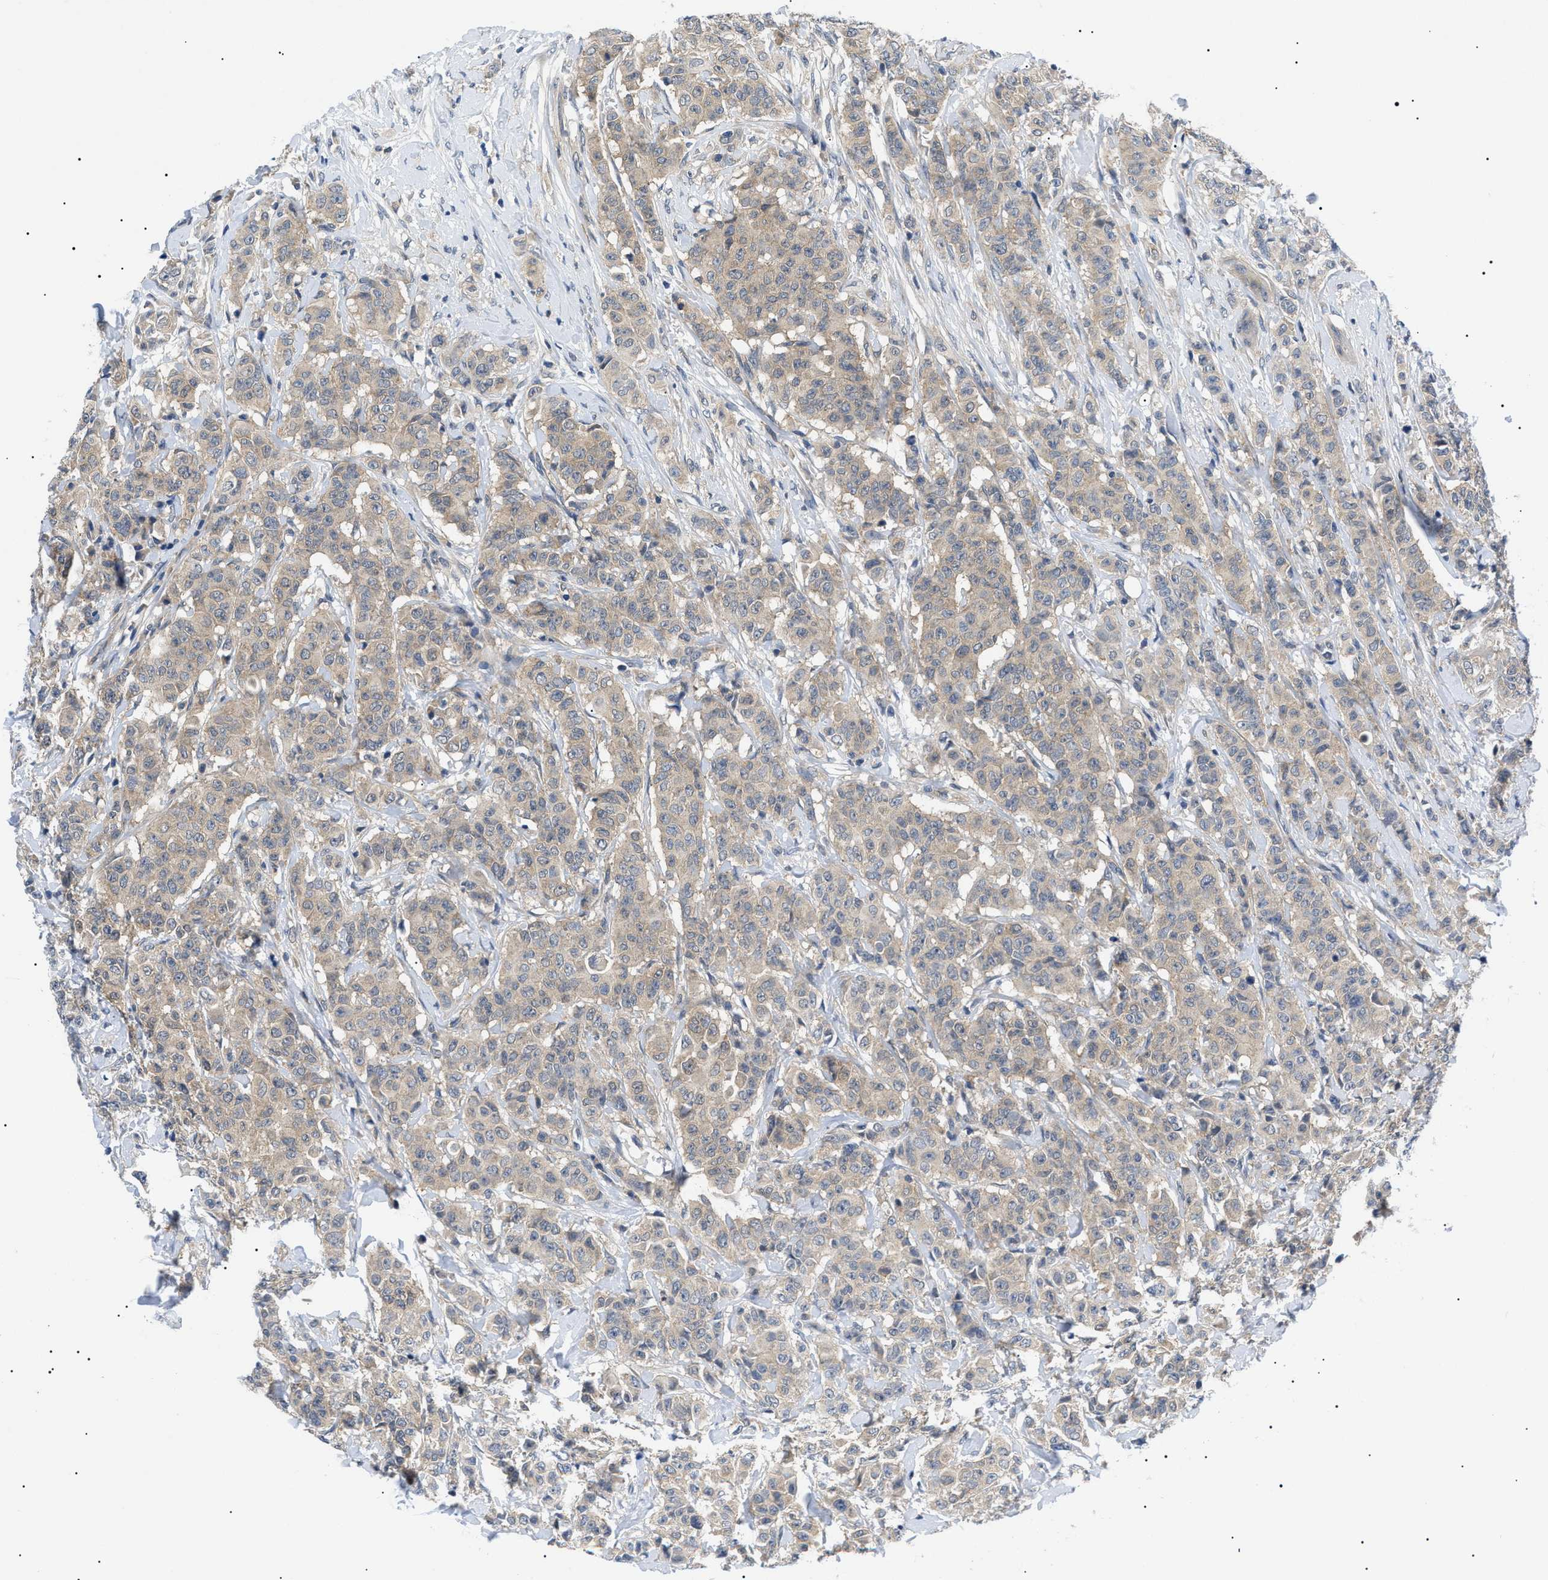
{"staining": {"intensity": "moderate", "quantity": ">75%", "location": "cytoplasmic/membranous"}, "tissue": "breast cancer", "cell_type": "Tumor cells", "image_type": "cancer", "snomed": [{"axis": "morphology", "description": "Normal tissue, NOS"}, {"axis": "morphology", "description": "Duct carcinoma"}, {"axis": "topography", "description": "Breast"}], "caption": "Immunohistochemistry (IHC) image of breast cancer (intraductal carcinoma) stained for a protein (brown), which shows medium levels of moderate cytoplasmic/membranous positivity in approximately >75% of tumor cells.", "gene": "RIPK1", "patient": {"sex": "female", "age": 40}}